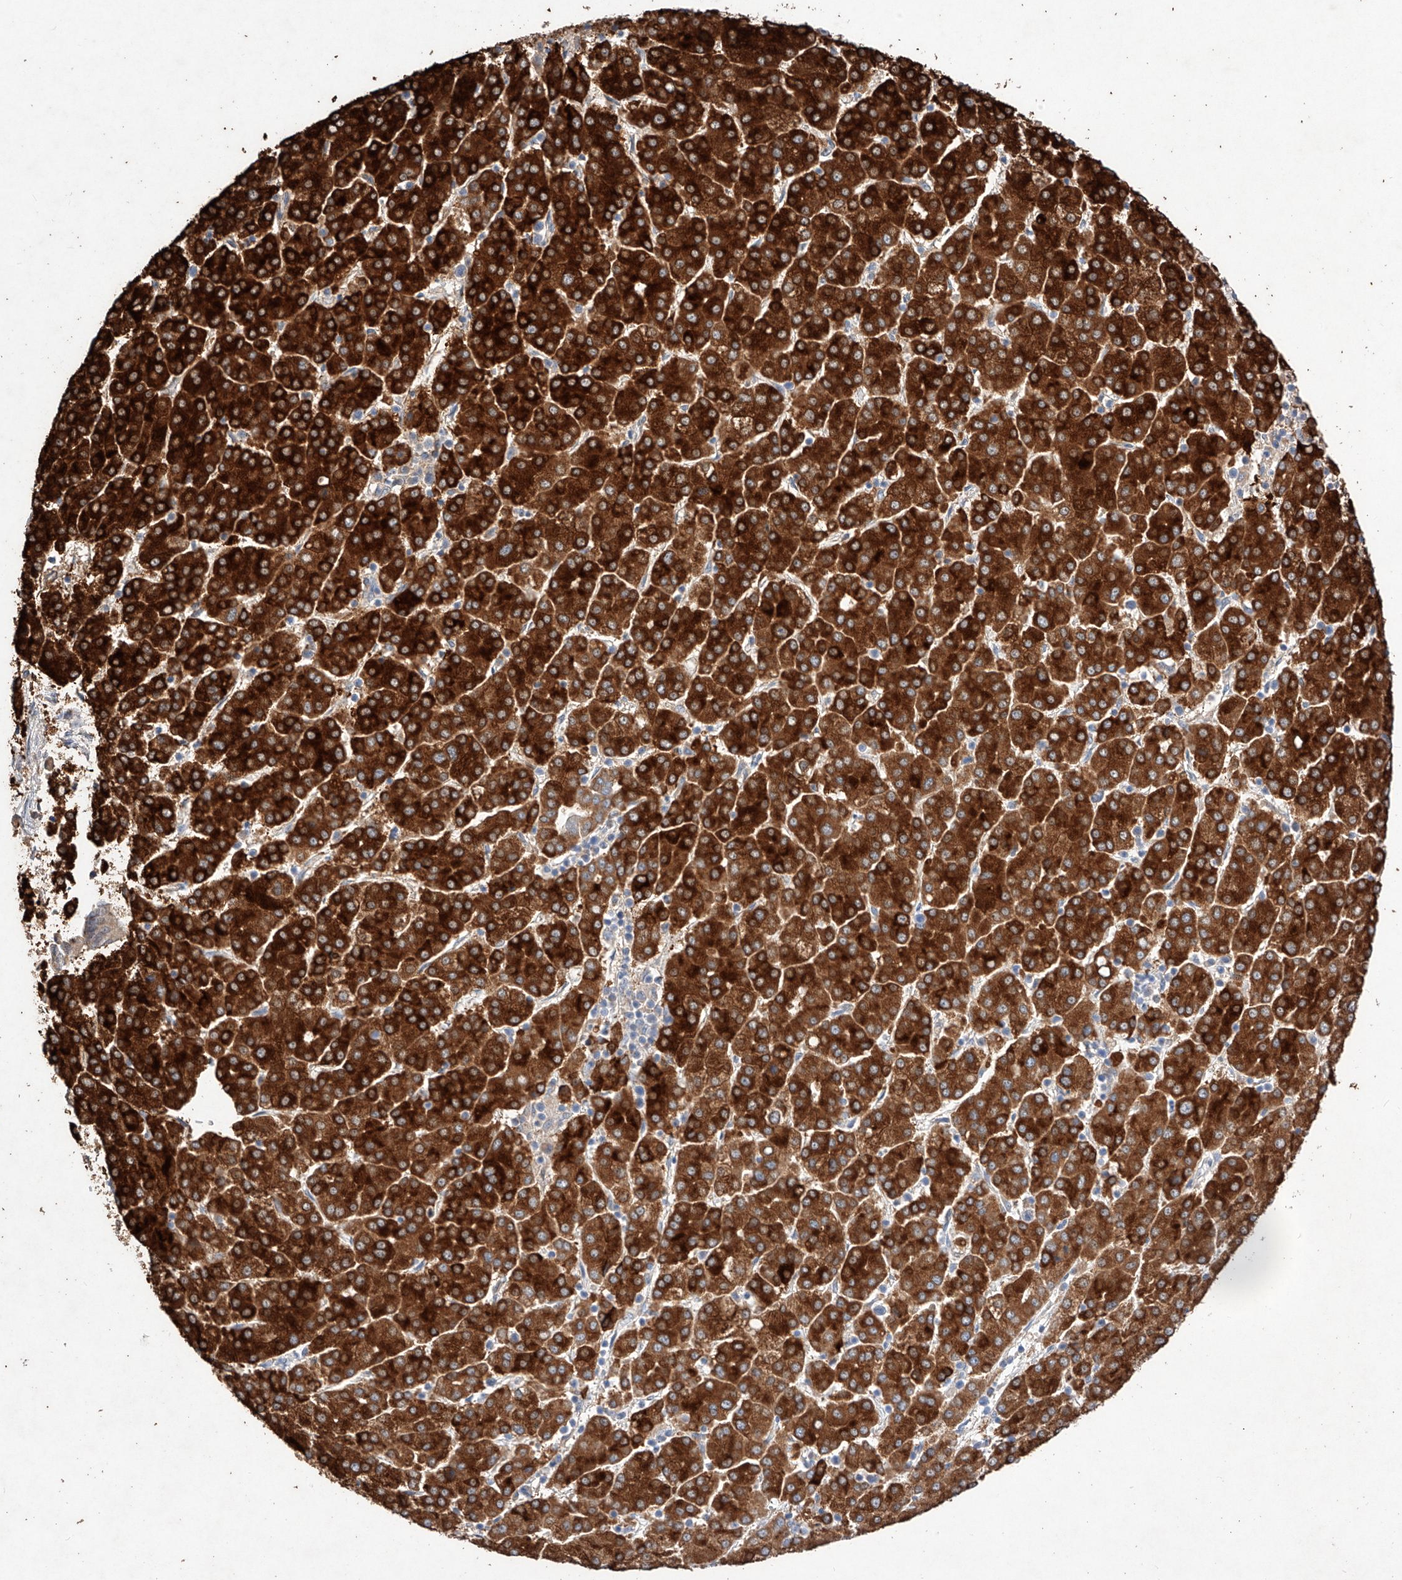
{"staining": {"intensity": "strong", "quantity": ">75%", "location": "cytoplasmic/membranous"}, "tissue": "liver cancer", "cell_type": "Tumor cells", "image_type": "cancer", "snomed": [{"axis": "morphology", "description": "Carcinoma, Hepatocellular, NOS"}, {"axis": "topography", "description": "Liver"}], "caption": "Brown immunohistochemical staining in human hepatocellular carcinoma (liver) exhibits strong cytoplasmic/membranous expression in approximately >75% of tumor cells. The protein of interest is stained brown, and the nuclei are stained in blue (DAB IHC with brightfield microscopy, high magnification).", "gene": "C6orf62", "patient": {"sex": "female", "age": 58}}